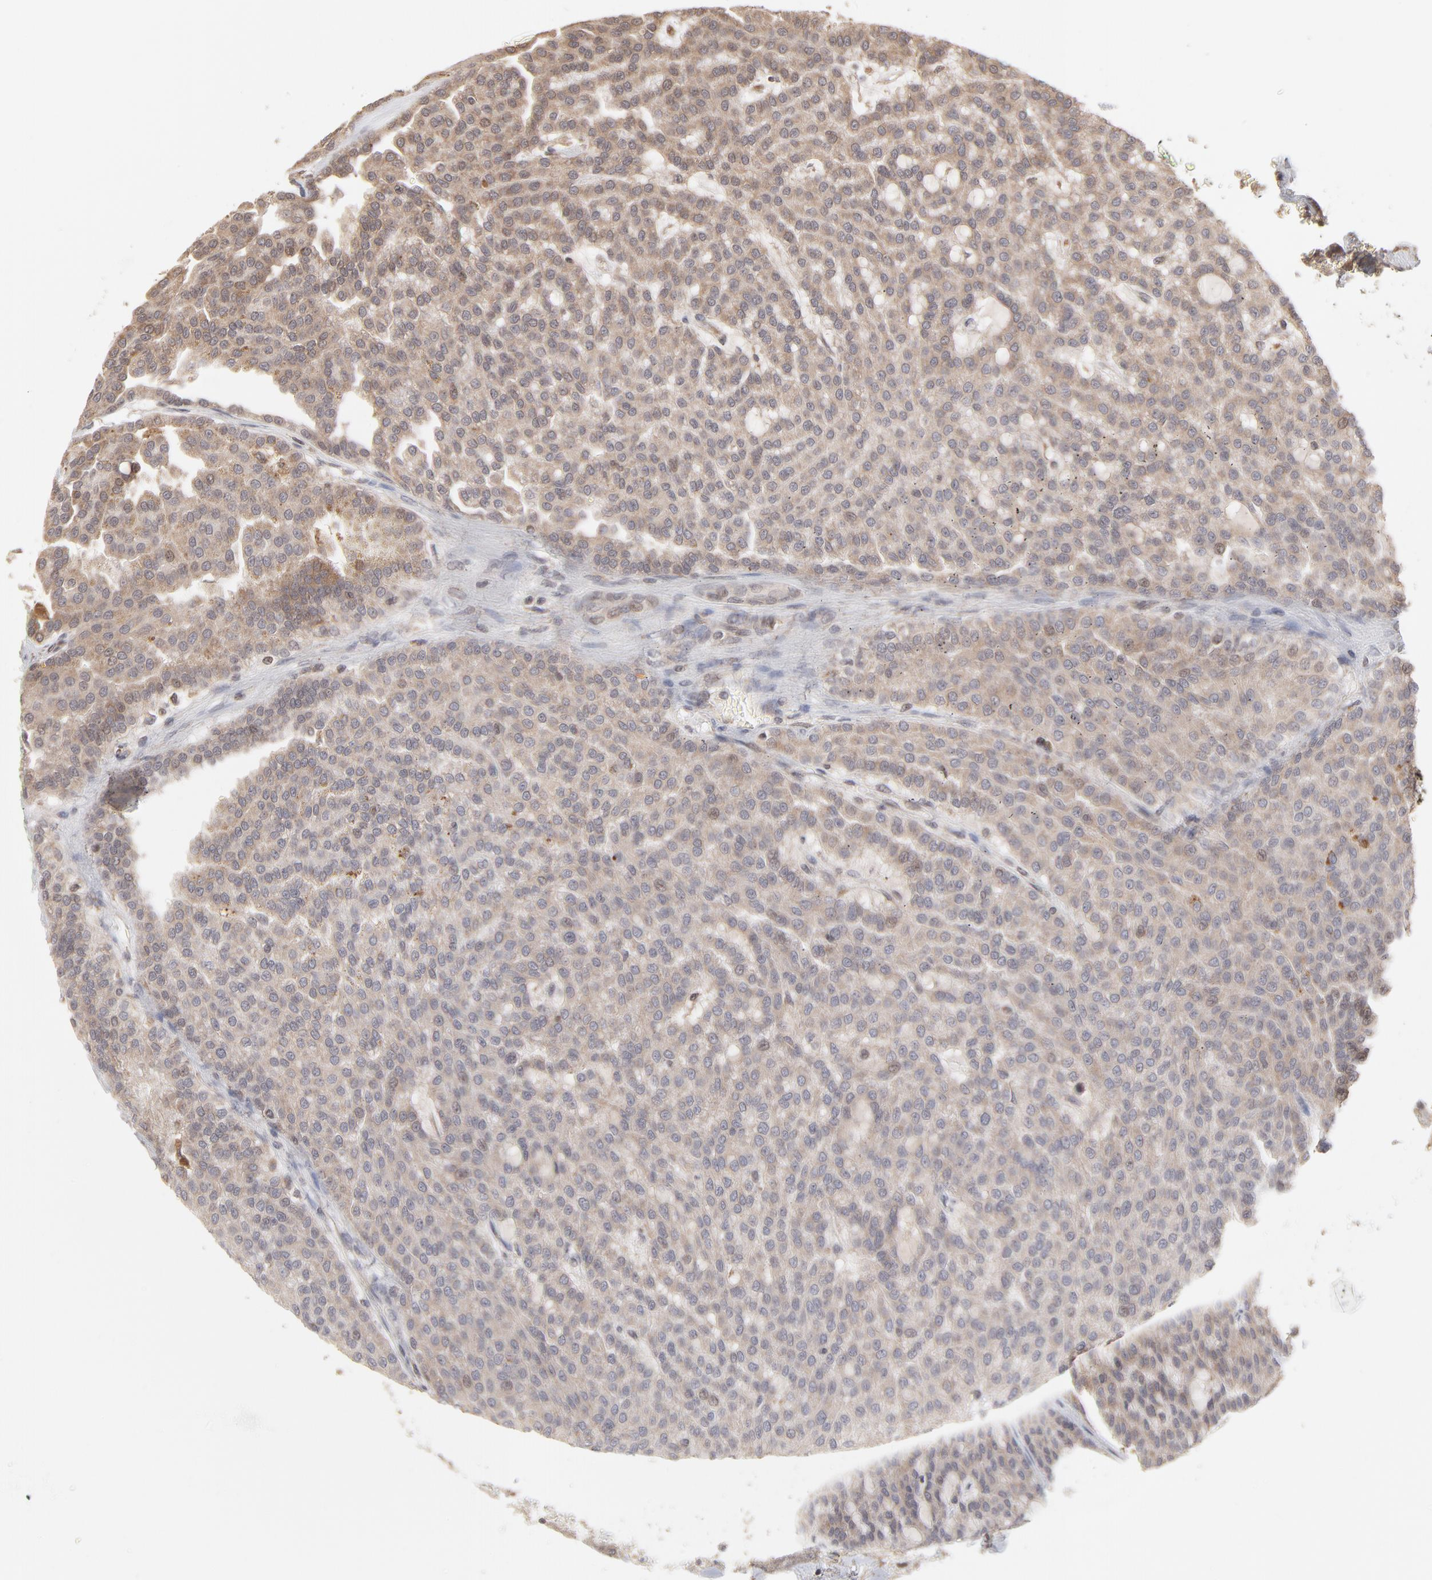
{"staining": {"intensity": "weak", "quantity": "25%-75%", "location": "cytoplasmic/membranous"}, "tissue": "renal cancer", "cell_type": "Tumor cells", "image_type": "cancer", "snomed": [{"axis": "morphology", "description": "Adenocarcinoma, NOS"}, {"axis": "topography", "description": "Kidney"}], "caption": "IHC staining of adenocarcinoma (renal), which reveals low levels of weak cytoplasmic/membranous expression in about 25%-75% of tumor cells indicating weak cytoplasmic/membranous protein staining. The staining was performed using DAB (3,3'-diaminobenzidine) (brown) for protein detection and nuclei were counterstained in hematoxylin (blue).", "gene": "ARIH1", "patient": {"sex": "male", "age": 63}}